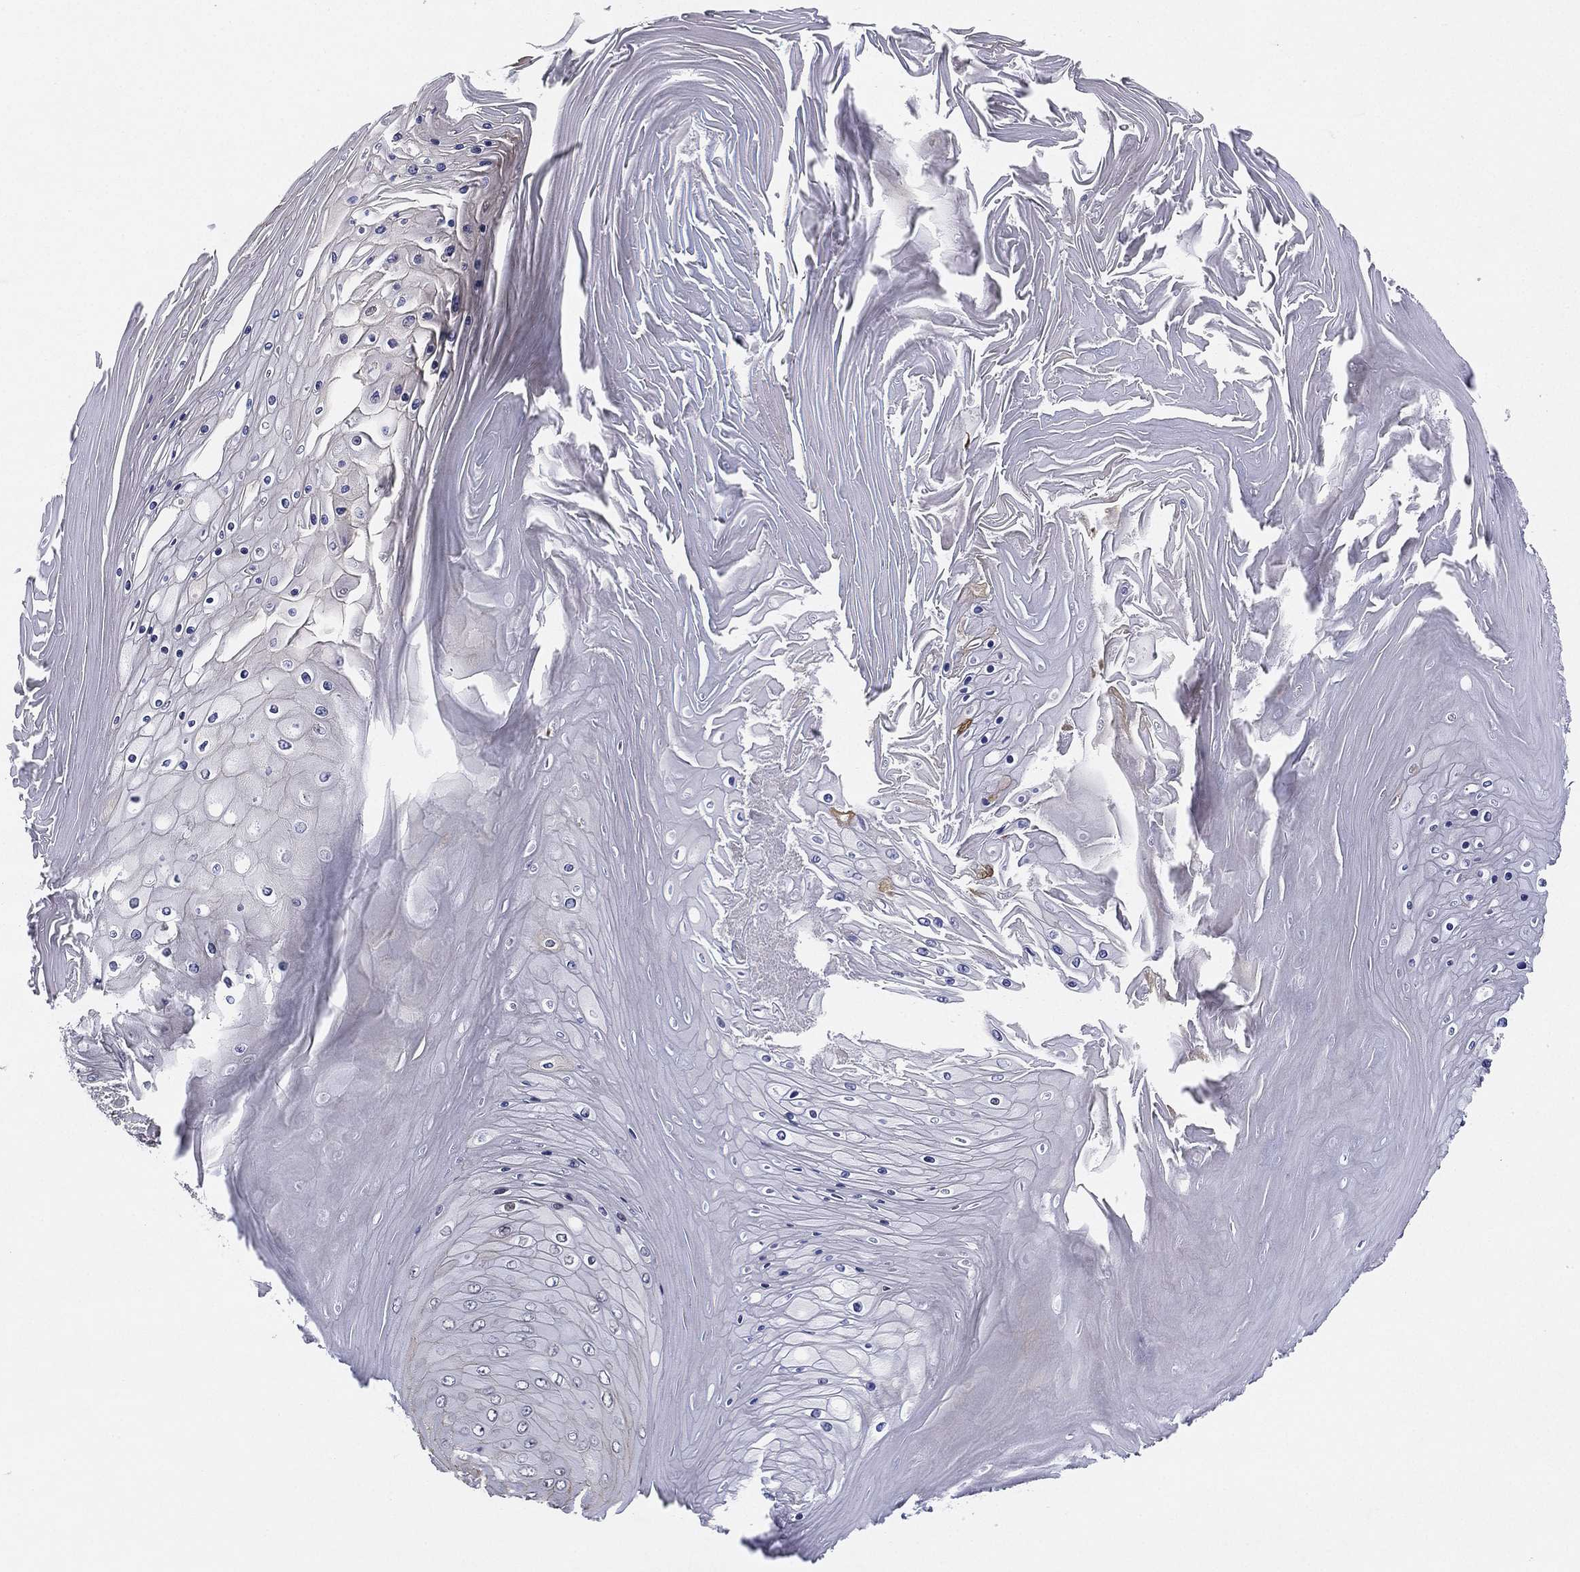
{"staining": {"intensity": "moderate", "quantity": "<25%", "location": "cytoplasmic/membranous"}, "tissue": "skin cancer", "cell_type": "Tumor cells", "image_type": "cancer", "snomed": [{"axis": "morphology", "description": "Squamous cell carcinoma, NOS"}, {"axis": "topography", "description": "Skin"}], "caption": "A low amount of moderate cytoplasmic/membranous staining is appreciated in approximately <25% of tumor cells in skin squamous cell carcinoma tissue.", "gene": "MS4A8", "patient": {"sex": "male", "age": 62}}